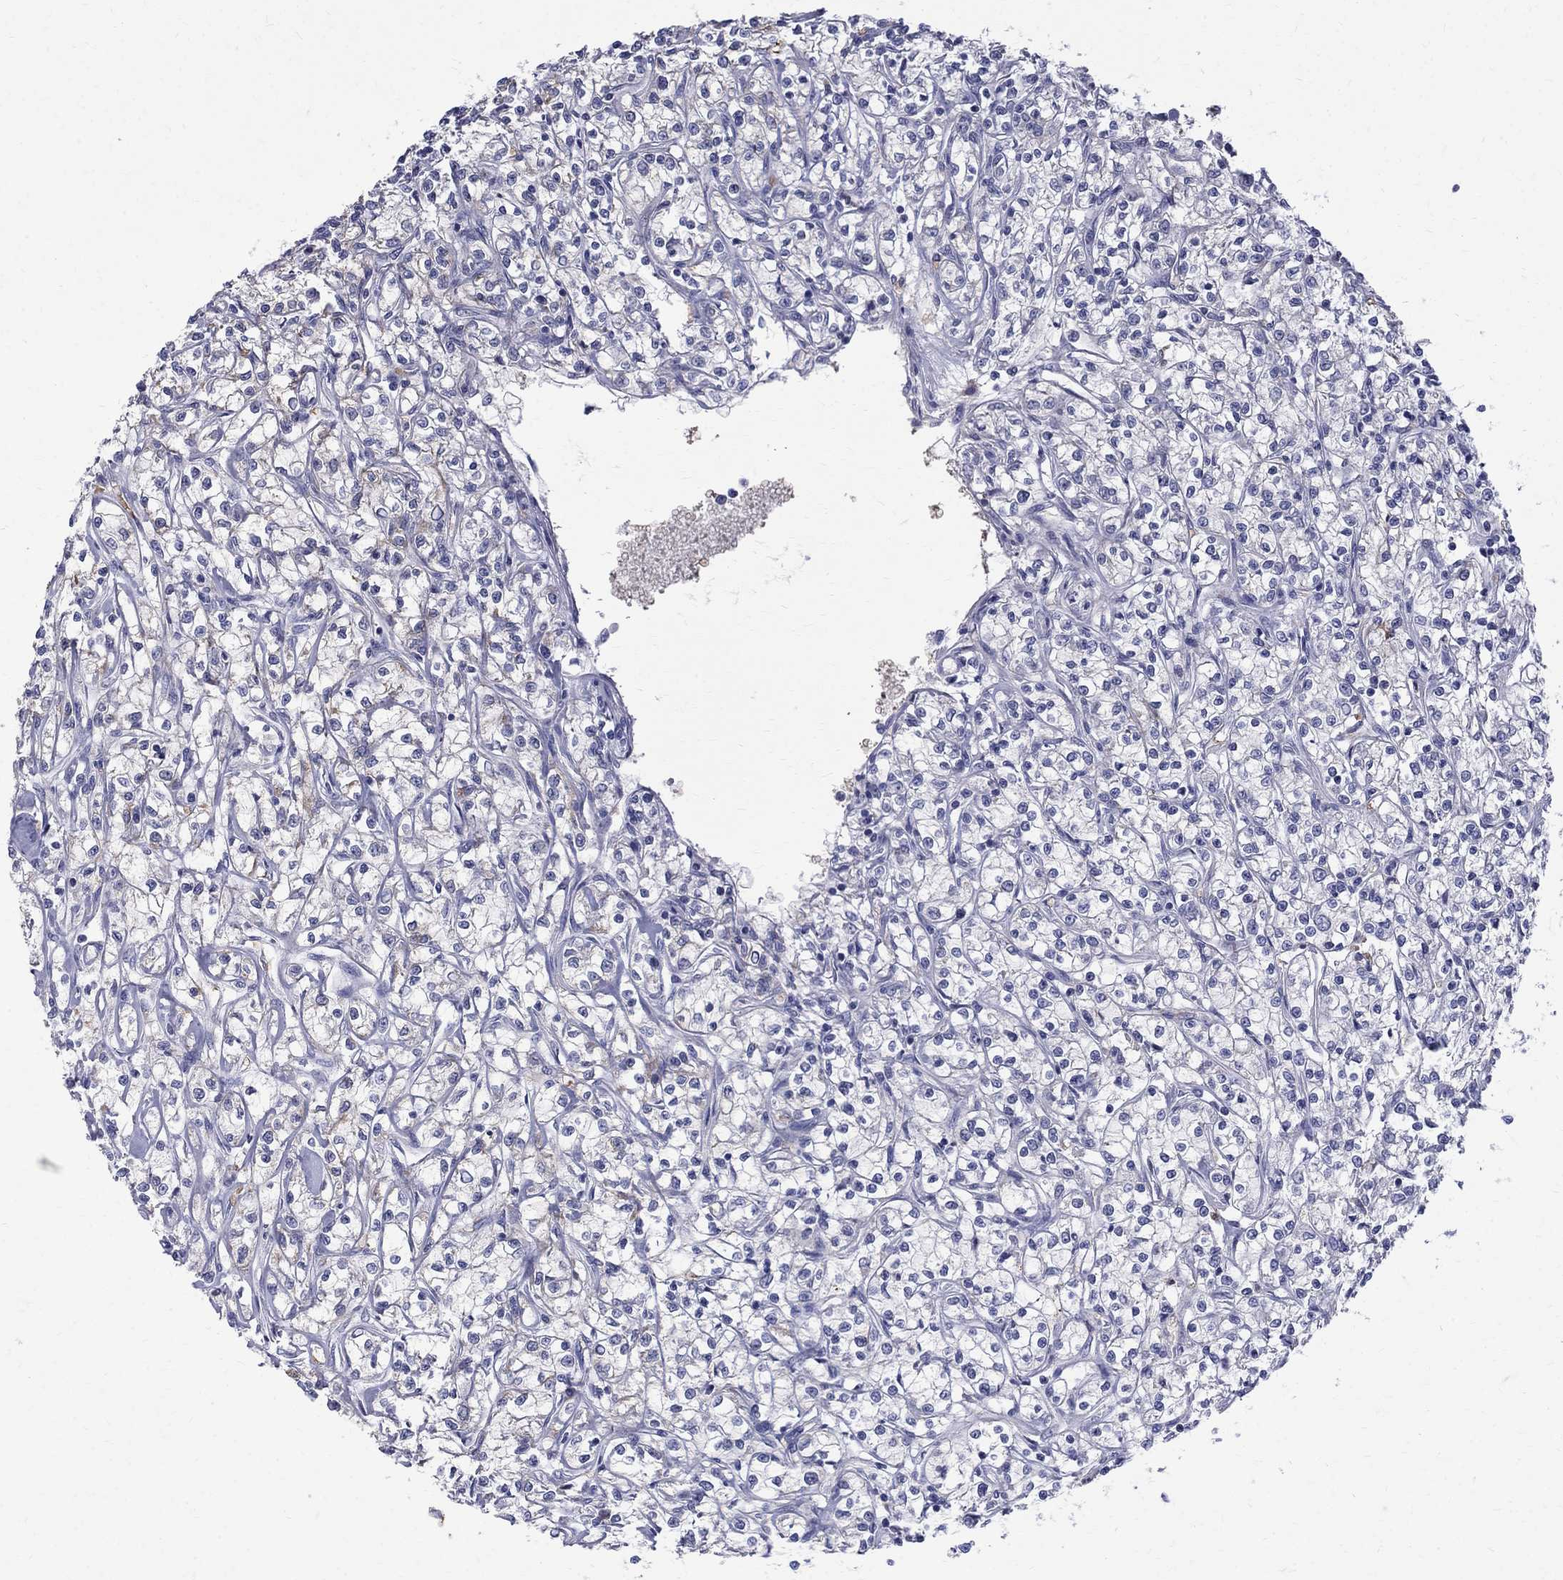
{"staining": {"intensity": "negative", "quantity": "none", "location": "none"}, "tissue": "renal cancer", "cell_type": "Tumor cells", "image_type": "cancer", "snomed": [{"axis": "morphology", "description": "Adenocarcinoma, NOS"}, {"axis": "topography", "description": "Kidney"}], "caption": "Immunohistochemical staining of human renal cancer demonstrates no significant expression in tumor cells. The staining was performed using DAB (3,3'-diaminobenzidine) to visualize the protein expression in brown, while the nuclei were stained in blue with hematoxylin (Magnification: 20x).", "gene": "AGER", "patient": {"sex": "female", "age": 59}}